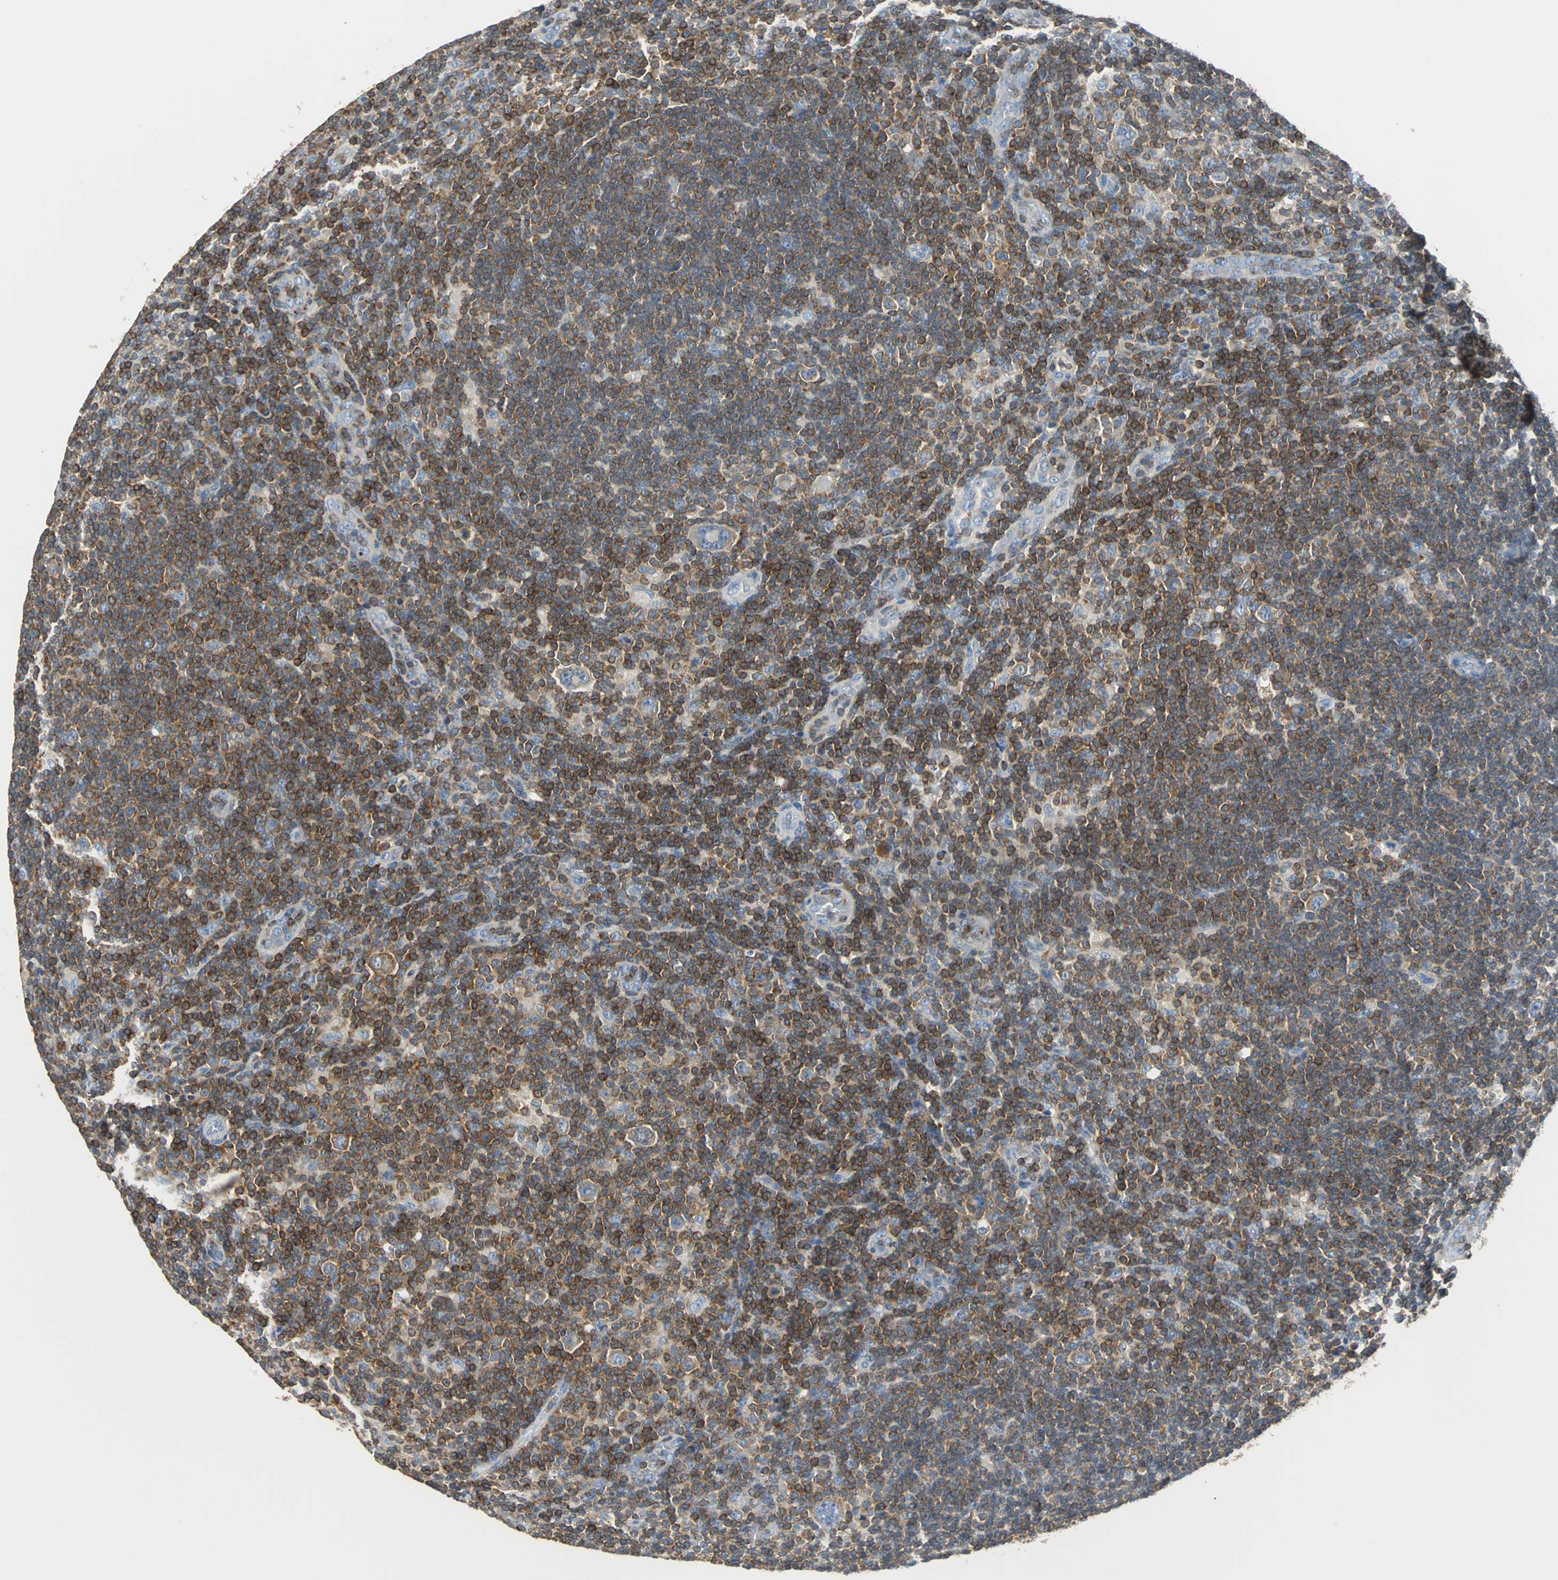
{"staining": {"intensity": "moderate", "quantity": "25%-75%", "location": "cytoplasmic/membranous"}, "tissue": "lymphoma", "cell_type": "Tumor cells", "image_type": "cancer", "snomed": [{"axis": "morphology", "description": "Hodgkin's disease, NOS"}, {"axis": "topography", "description": "Lymph node"}], "caption": "Human Hodgkin's disease stained with a protein marker displays moderate staining in tumor cells.", "gene": "TSC22D4", "patient": {"sex": "female", "age": 57}}